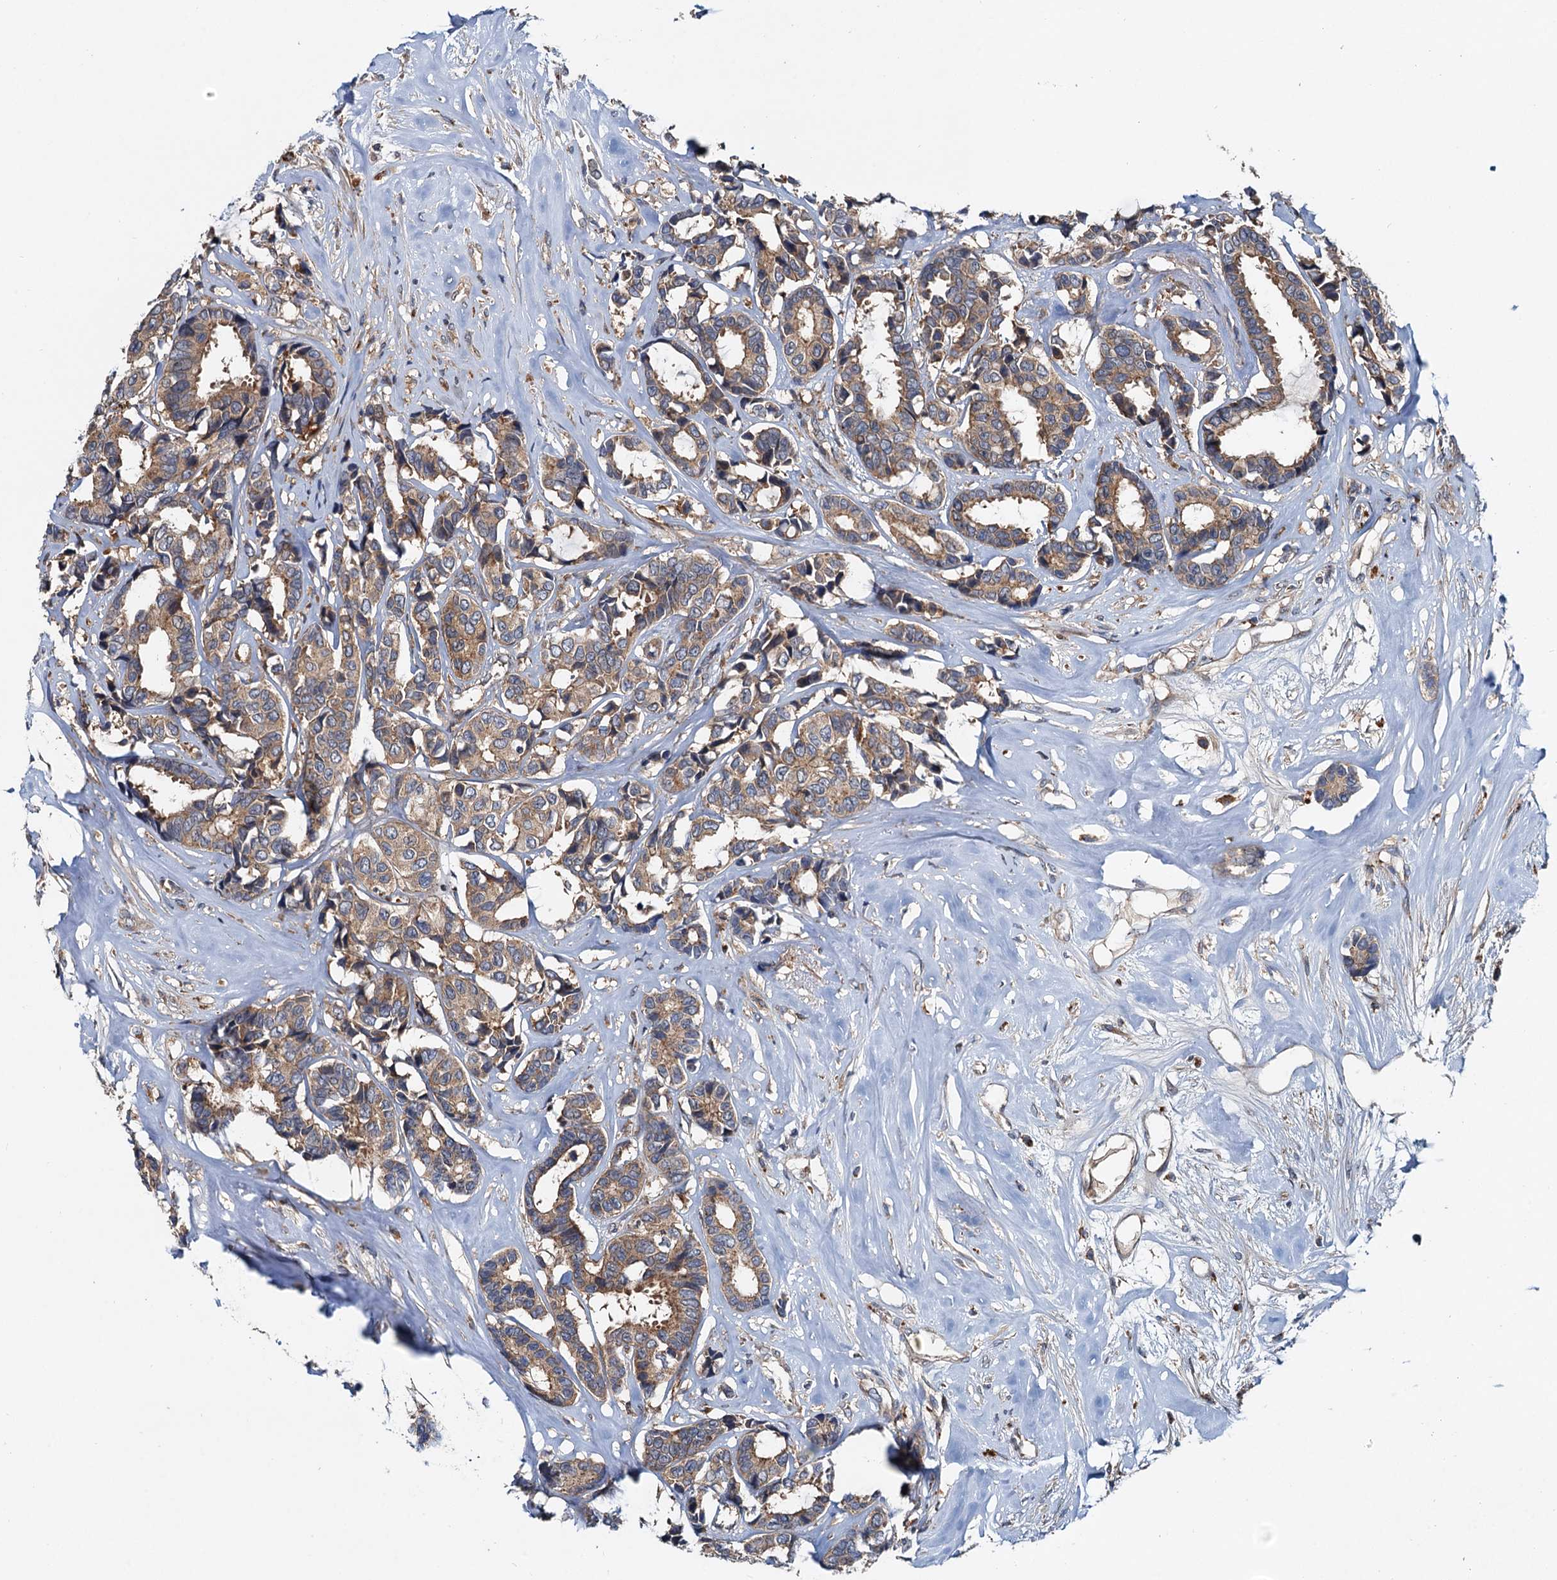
{"staining": {"intensity": "moderate", "quantity": ">75%", "location": "cytoplasmic/membranous"}, "tissue": "breast cancer", "cell_type": "Tumor cells", "image_type": "cancer", "snomed": [{"axis": "morphology", "description": "Duct carcinoma"}, {"axis": "topography", "description": "Breast"}], "caption": "The micrograph shows staining of breast cancer (intraductal carcinoma), revealing moderate cytoplasmic/membranous protein staining (brown color) within tumor cells. (brown staining indicates protein expression, while blue staining denotes nuclei).", "gene": "EFL1", "patient": {"sex": "female", "age": 87}}